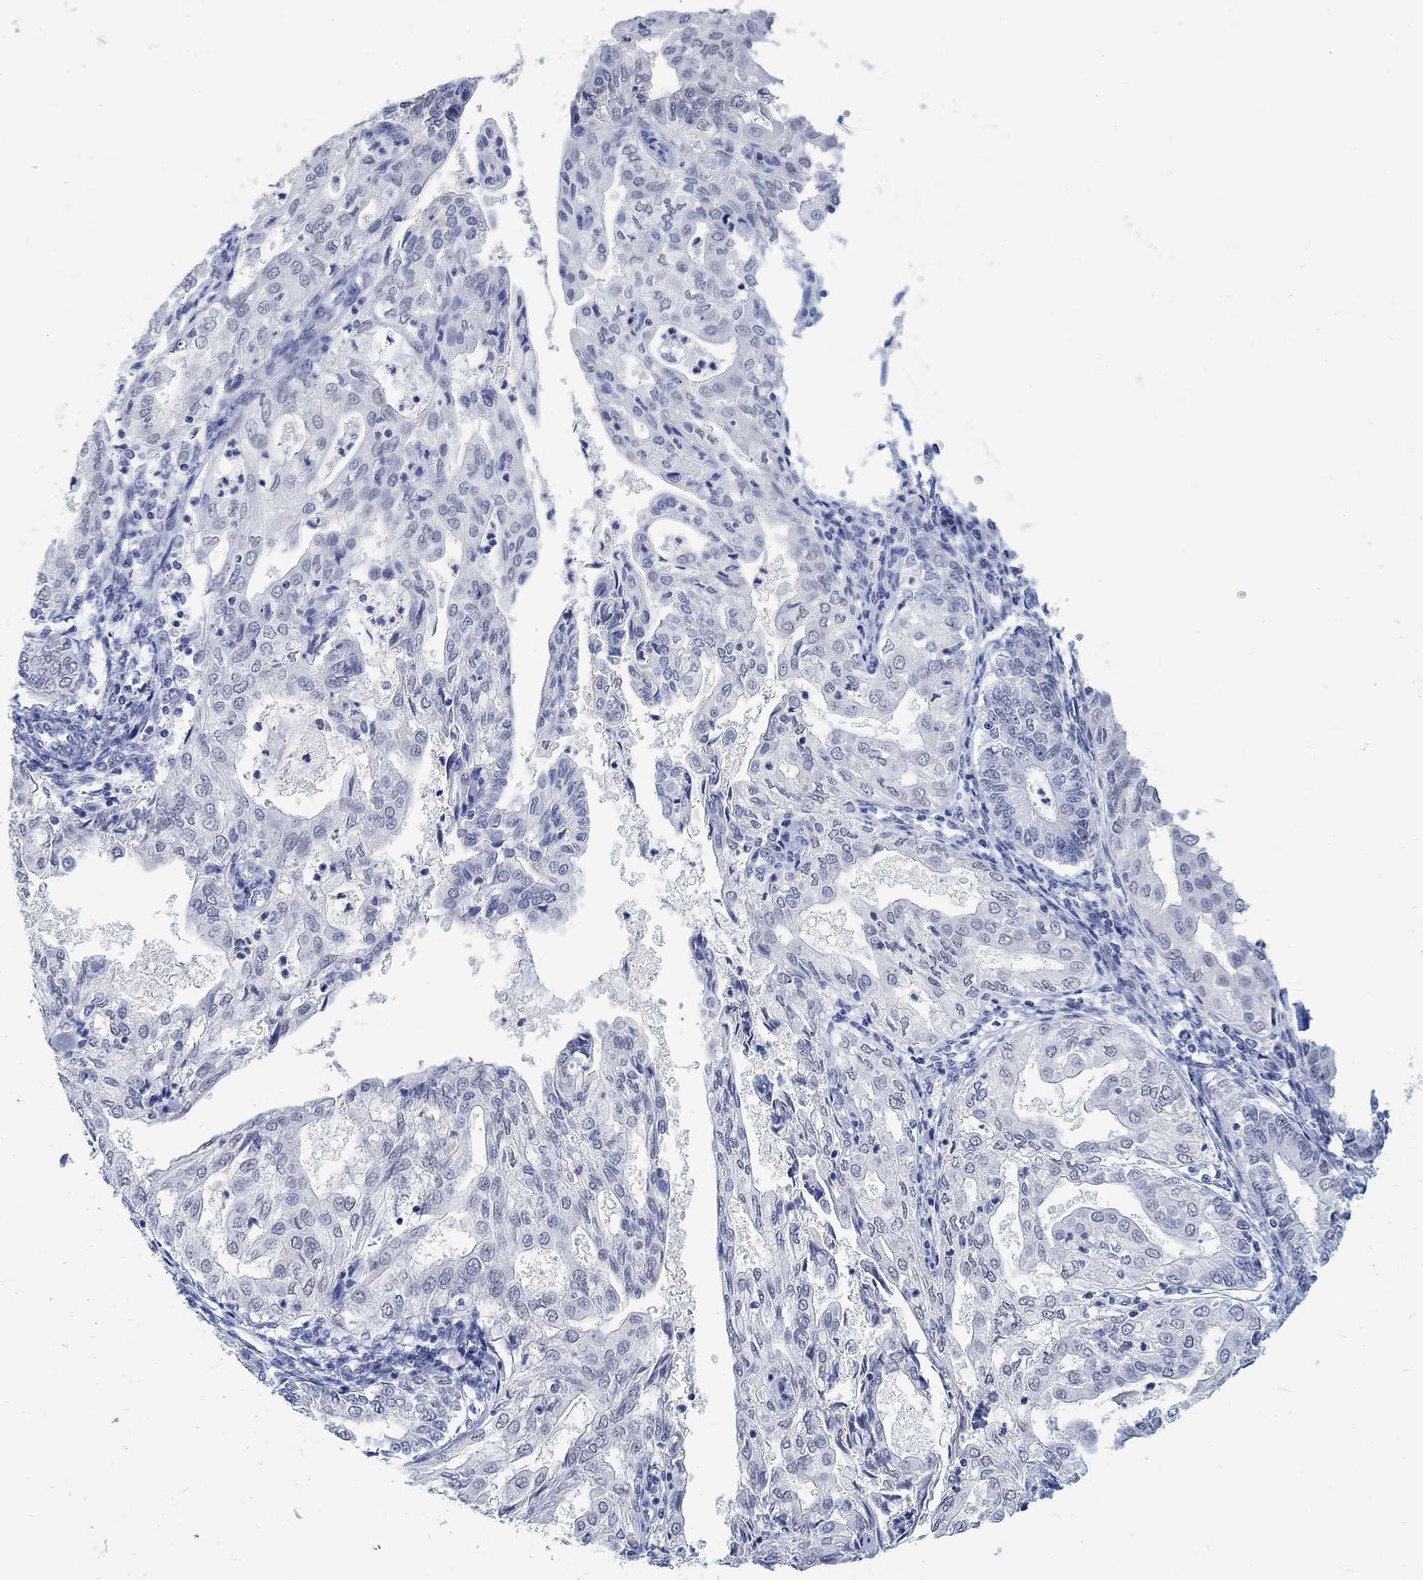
{"staining": {"intensity": "negative", "quantity": "none", "location": "none"}, "tissue": "endometrial cancer", "cell_type": "Tumor cells", "image_type": "cancer", "snomed": [{"axis": "morphology", "description": "Adenocarcinoma, NOS"}, {"axis": "topography", "description": "Endometrium"}], "caption": "Protein analysis of adenocarcinoma (endometrial) demonstrates no significant staining in tumor cells.", "gene": "ANKS1B", "patient": {"sex": "female", "age": 68}}